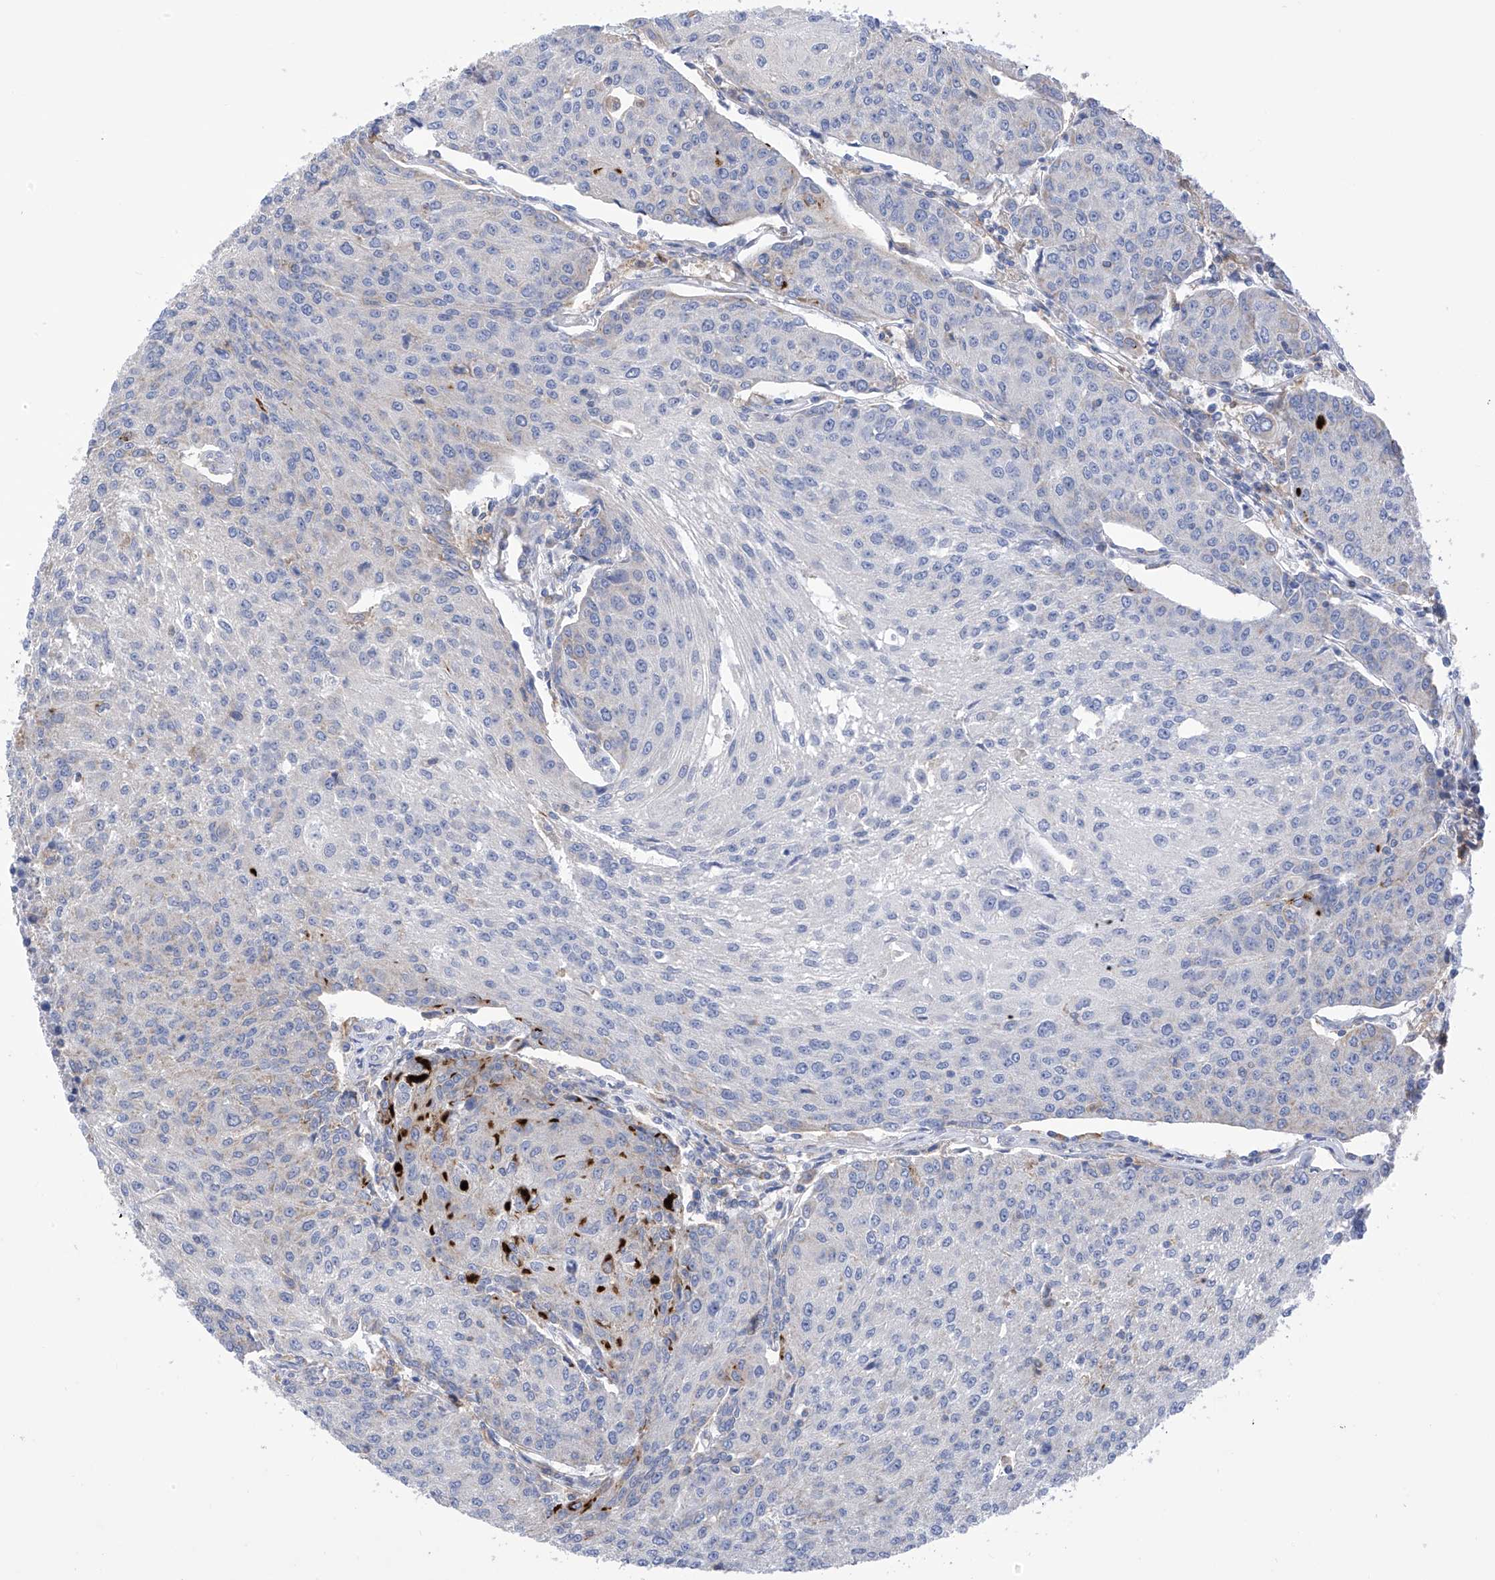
{"staining": {"intensity": "moderate", "quantity": "<25%", "location": "cytoplasmic/membranous"}, "tissue": "urothelial cancer", "cell_type": "Tumor cells", "image_type": "cancer", "snomed": [{"axis": "morphology", "description": "Urothelial carcinoma, High grade"}, {"axis": "topography", "description": "Urinary bladder"}], "caption": "The photomicrograph exhibits immunohistochemical staining of urothelial carcinoma (high-grade). There is moderate cytoplasmic/membranous positivity is present in approximately <25% of tumor cells. The staining was performed using DAB (3,3'-diaminobenzidine) to visualize the protein expression in brown, while the nuclei were stained in blue with hematoxylin (Magnification: 20x).", "gene": "P2RX7", "patient": {"sex": "female", "age": 85}}